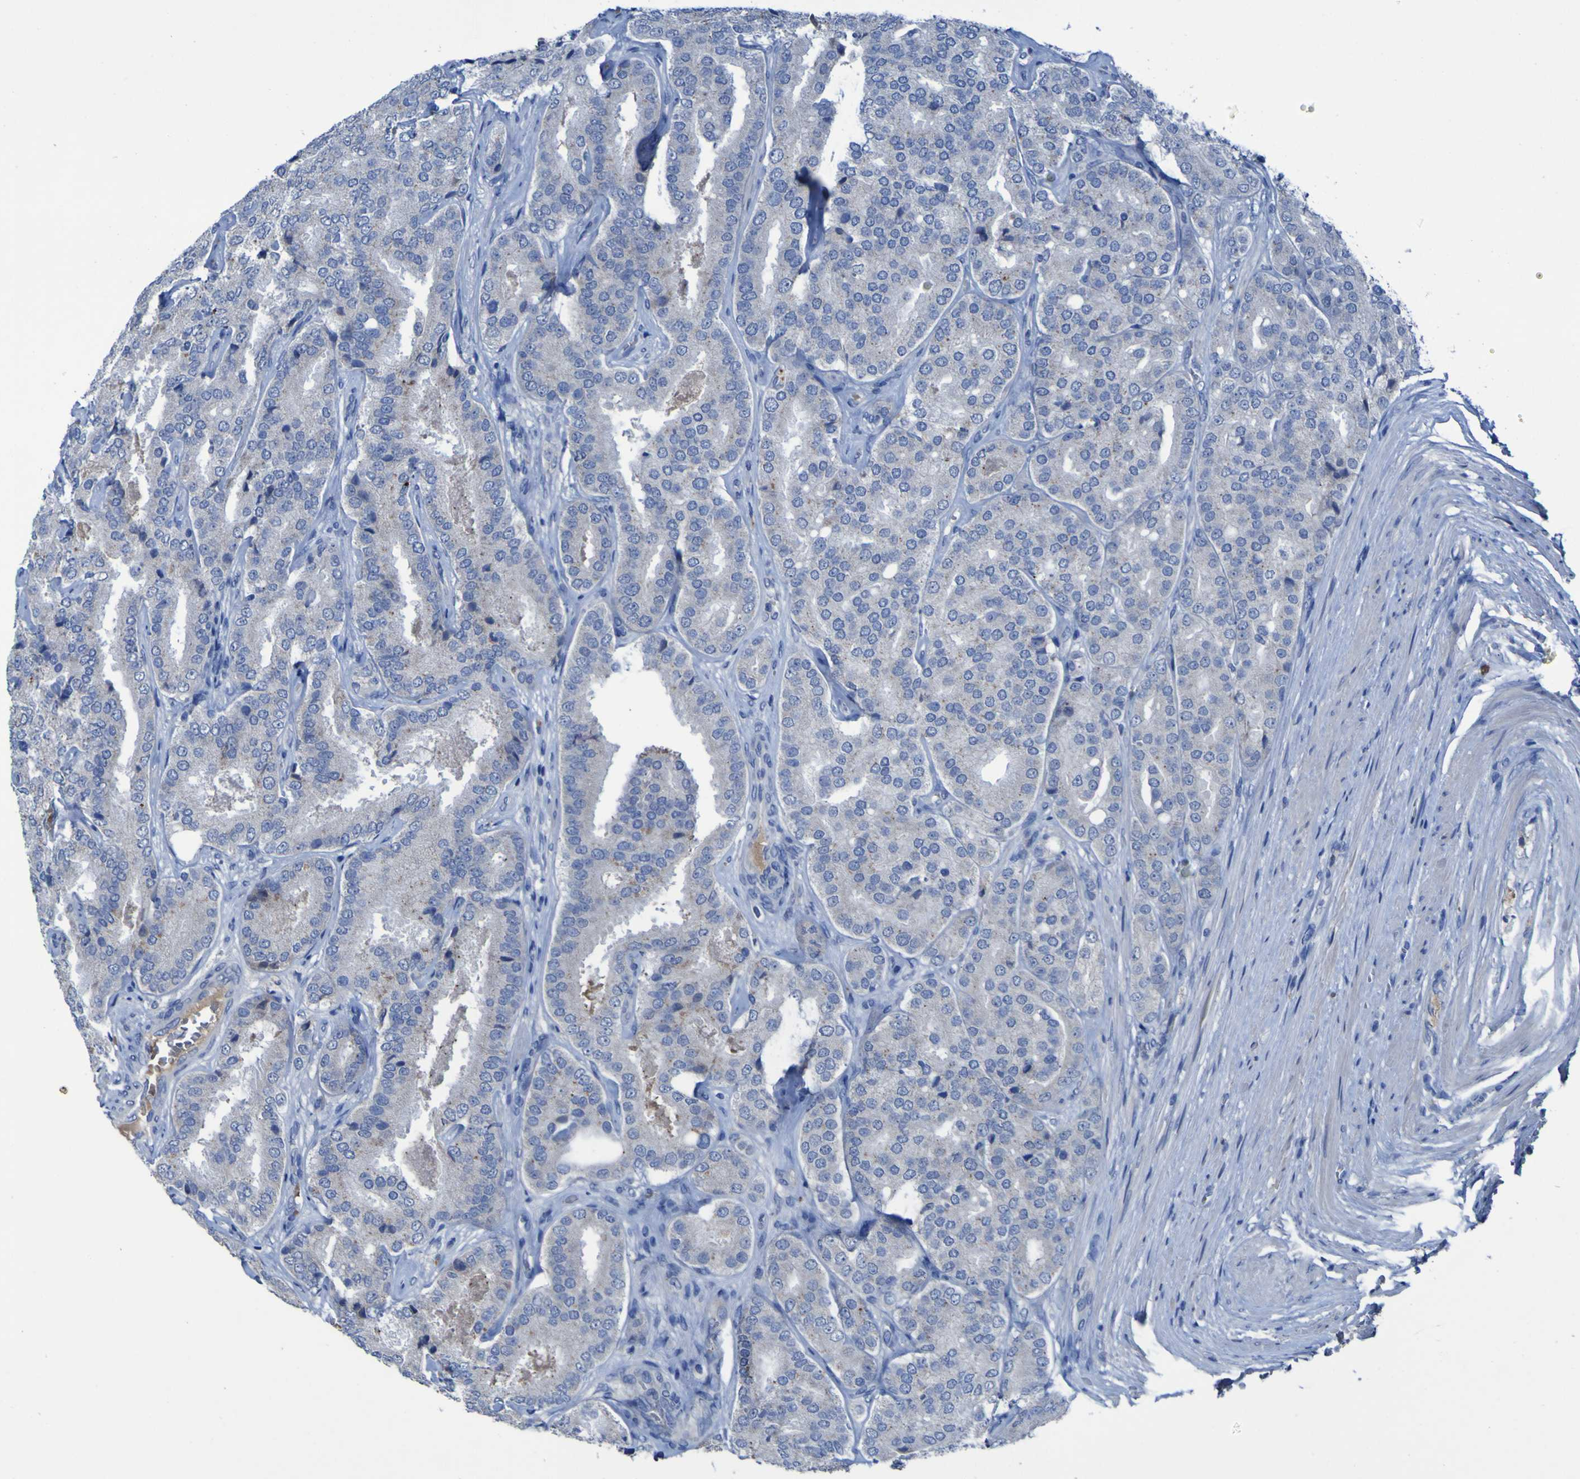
{"staining": {"intensity": "negative", "quantity": "none", "location": "none"}, "tissue": "prostate cancer", "cell_type": "Tumor cells", "image_type": "cancer", "snomed": [{"axis": "morphology", "description": "Adenocarcinoma, High grade"}, {"axis": "topography", "description": "Prostate"}], "caption": "The image displays no significant positivity in tumor cells of prostate cancer (adenocarcinoma (high-grade)). Brightfield microscopy of immunohistochemistry (IHC) stained with DAB (brown) and hematoxylin (blue), captured at high magnification.", "gene": "SGK2", "patient": {"sex": "male", "age": 65}}